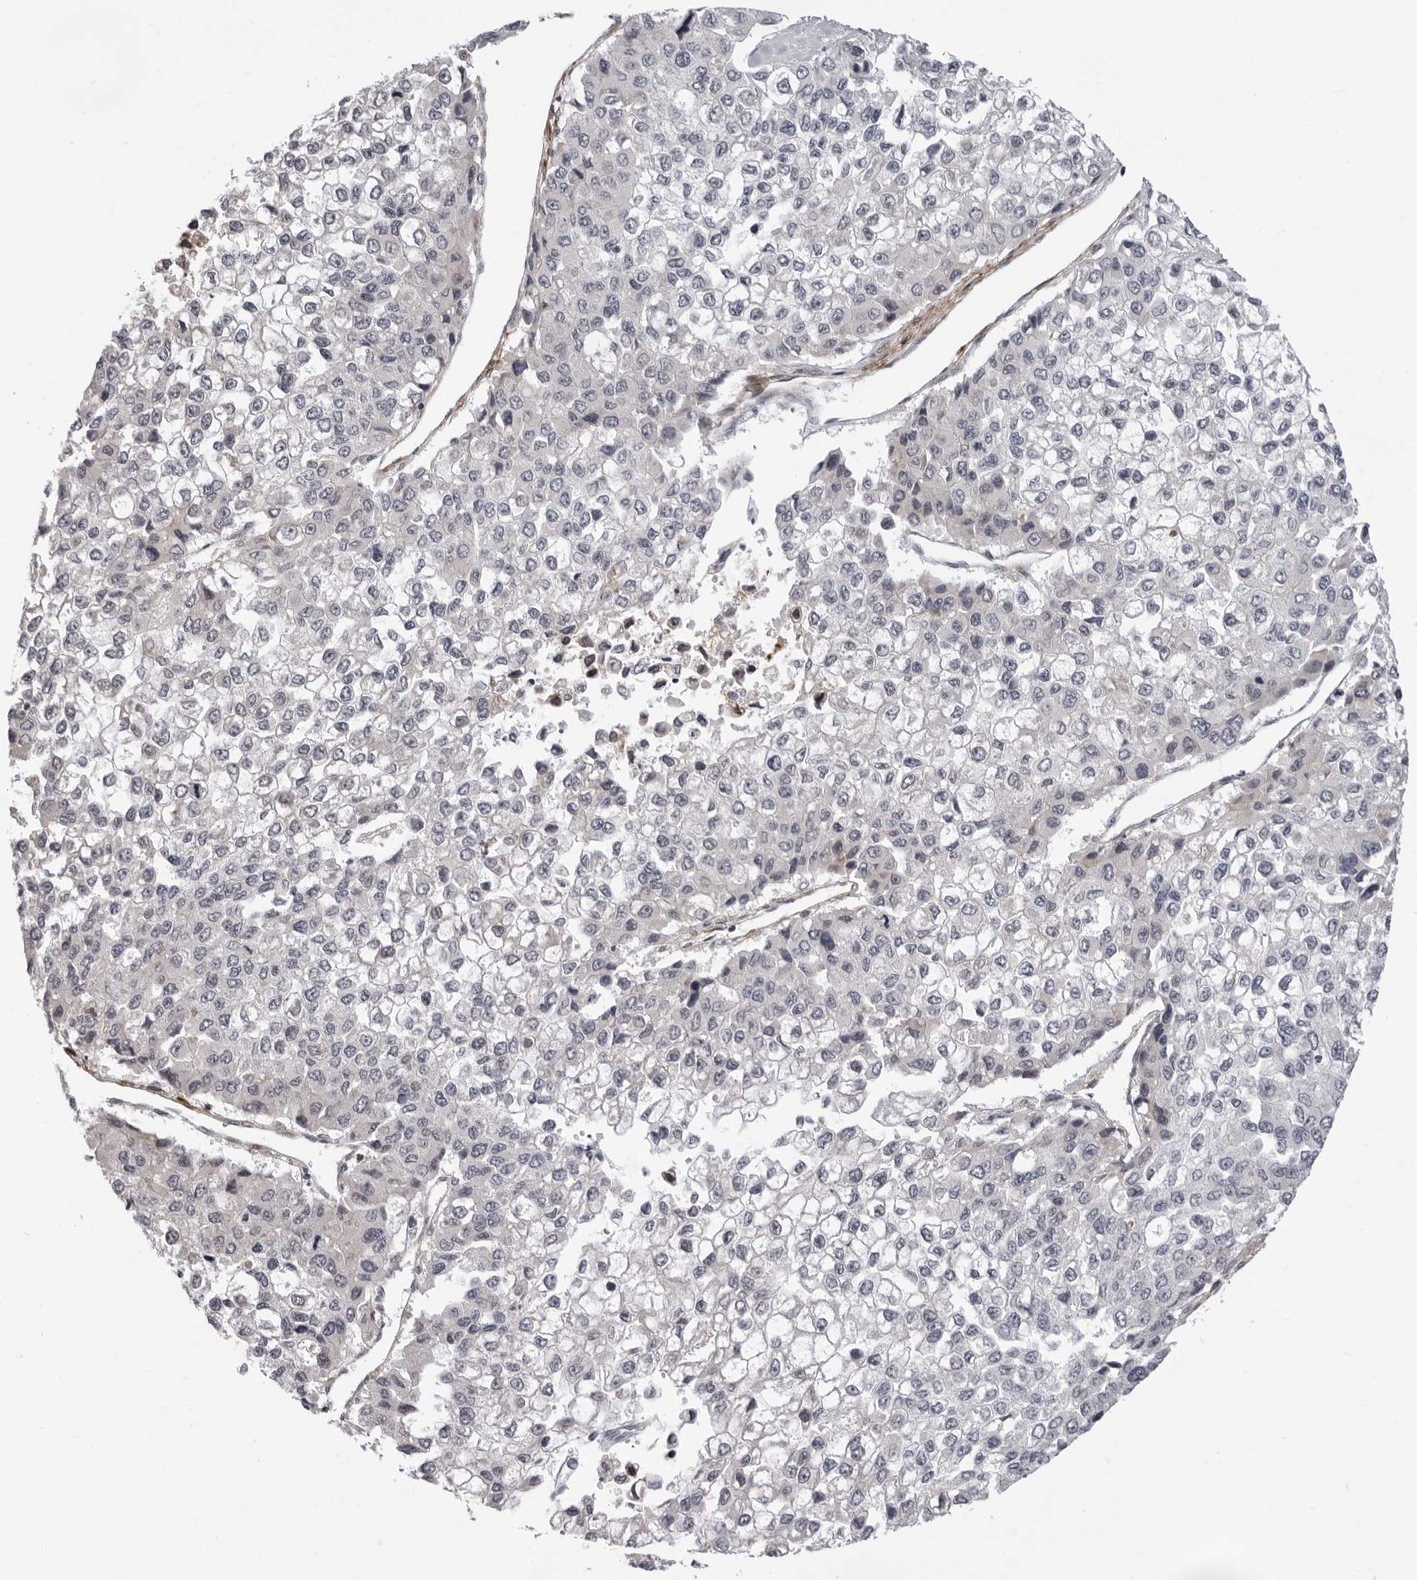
{"staining": {"intensity": "negative", "quantity": "none", "location": "none"}, "tissue": "liver cancer", "cell_type": "Tumor cells", "image_type": "cancer", "snomed": [{"axis": "morphology", "description": "Carcinoma, Hepatocellular, NOS"}, {"axis": "topography", "description": "Liver"}], "caption": "Immunohistochemistry (IHC) of human liver cancer reveals no expression in tumor cells.", "gene": "SRGAP2", "patient": {"sex": "female", "age": 66}}